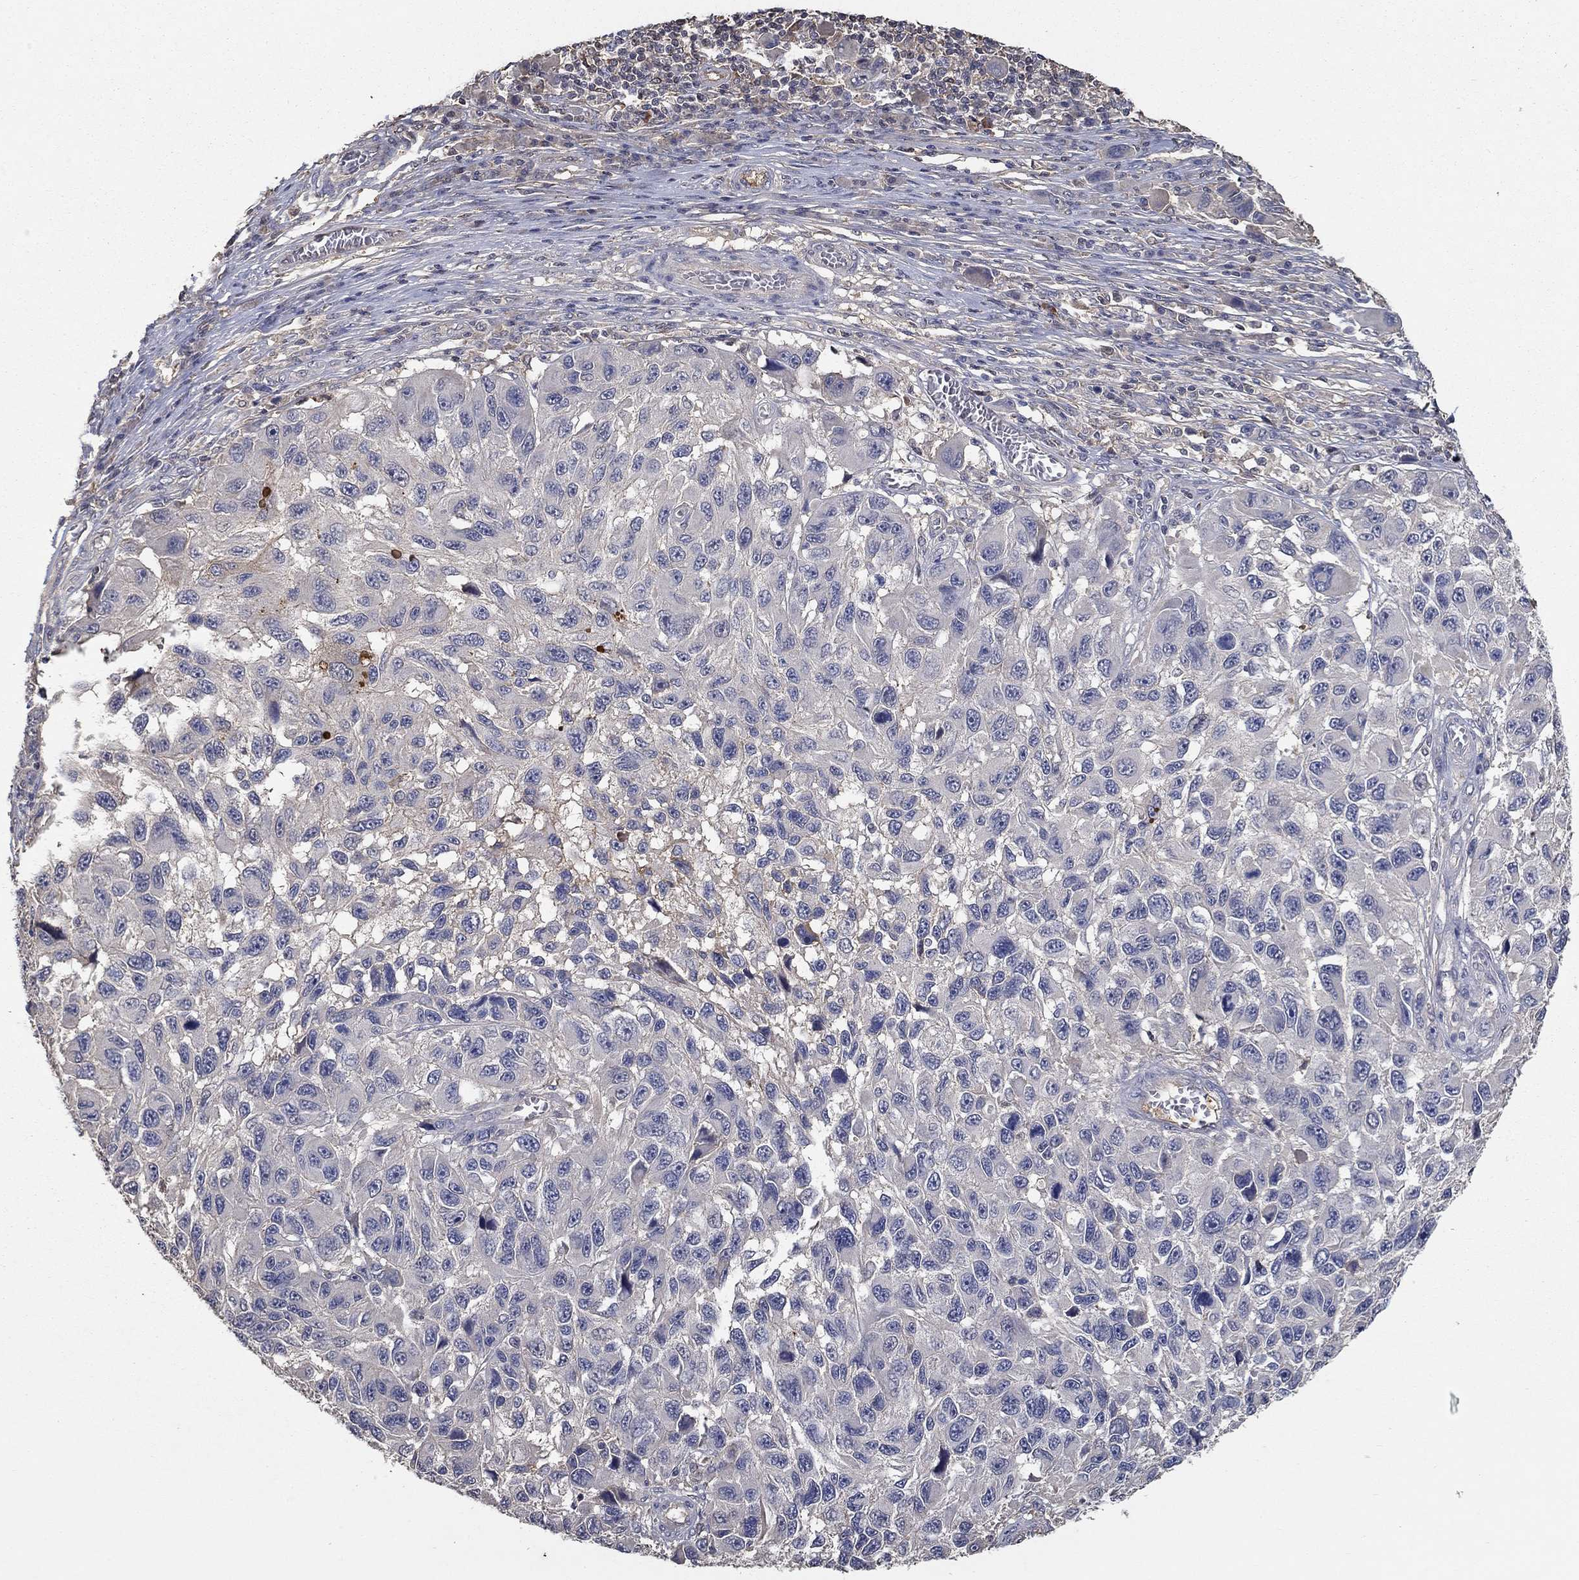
{"staining": {"intensity": "weak", "quantity": ">75%", "location": "cytoplasmic/membranous"}, "tissue": "melanoma", "cell_type": "Tumor cells", "image_type": "cancer", "snomed": [{"axis": "morphology", "description": "Malignant melanoma, NOS"}, {"axis": "topography", "description": "Skin"}], "caption": "Immunohistochemical staining of malignant melanoma displays low levels of weak cytoplasmic/membranous protein positivity in about >75% of tumor cells.", "gene": "IL10", "patient": {"sex": "male", "age": 53}}